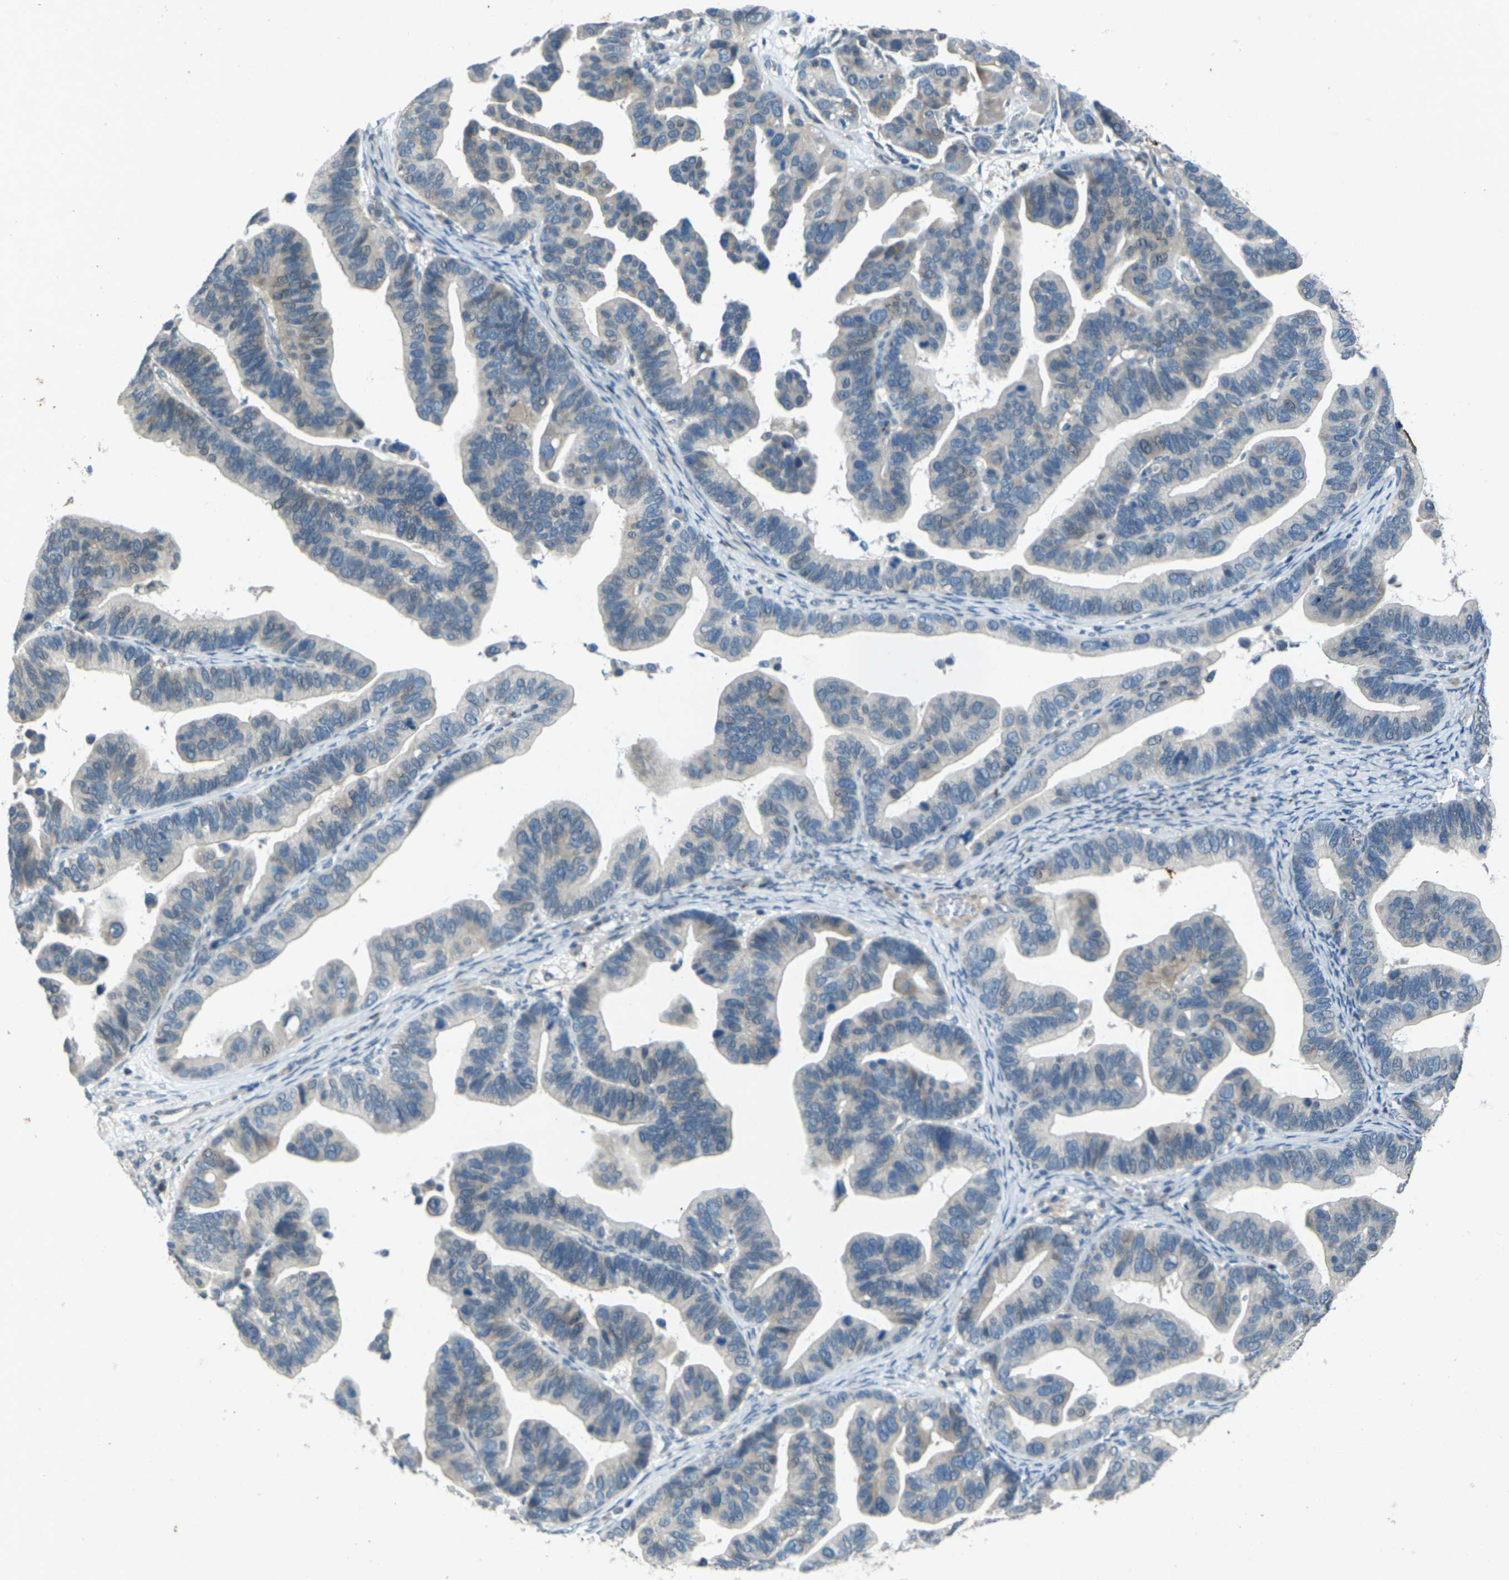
{"staining": {"intensity": "weak", "quantity": "<25%", "location": "cytoplasmic/membranous"}, "tissue": "ovarian cancer", "cell_type": "Tumor cells", "image_type": "cancer", "snomed": [{"axis": "morphology", "description": "Cystadenocarcinoma, serous, NOS"}, {"axis": "topography", "description": "Ovary"}], "caption": "A histopathology image of human serous cystadenocarcinoma (ovarian) is negative for staining in tumor cells.", "gene": "SIGLEC14", "patient": {"sex": "female", "age": 56}}